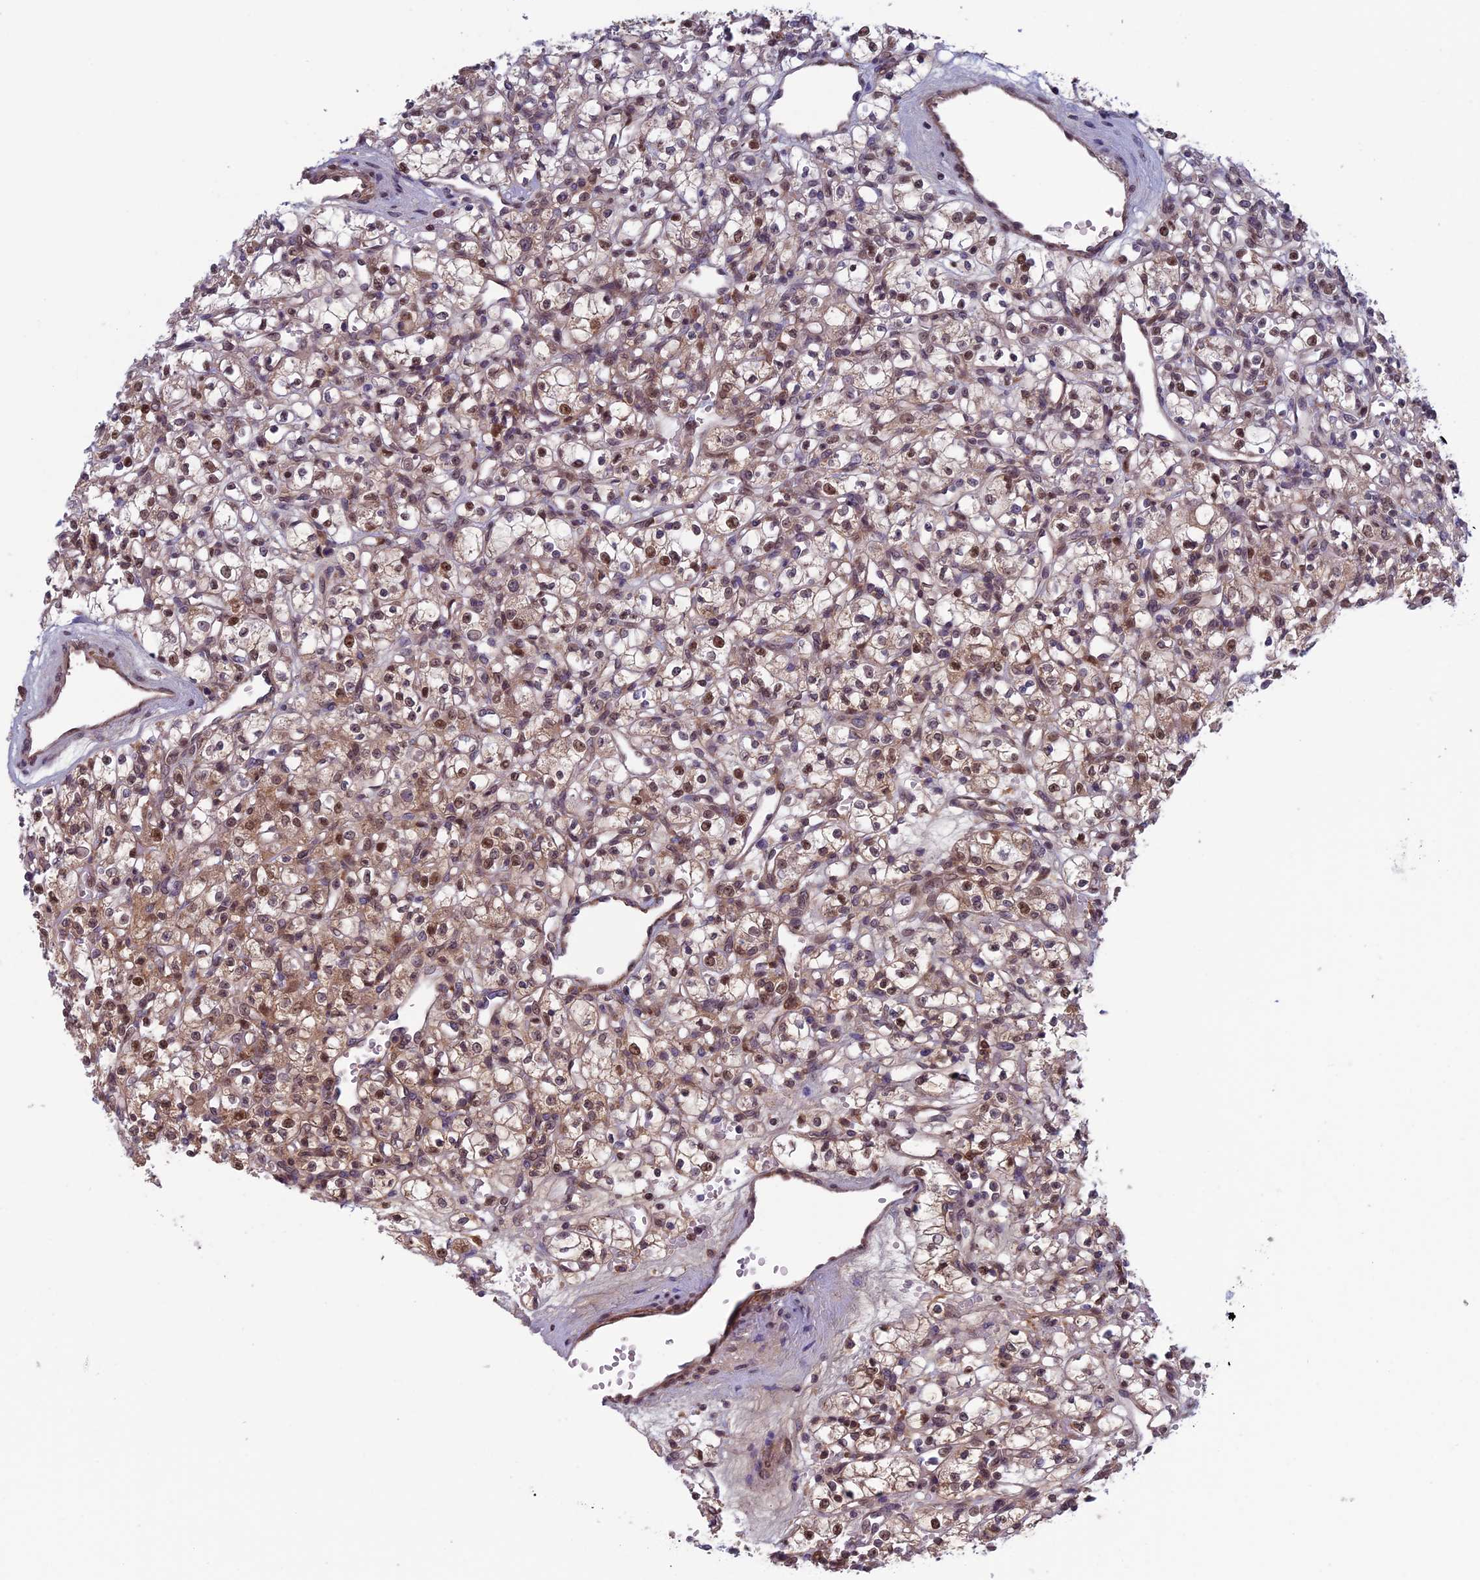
{"staining": {"intensity": "moderate", "quantity": ">75%", "location": "cytoplasmic/membranous,nuclear"}, "tissue": "renal cancer", "cell_type": "Tumor cells", "image_type": "cancer", "snomed": [{"axis": "morphology", "description": "Adenocarcinoma, NOS"}, {"axis": "topography", "description": "Kidney"}], "caption": "Immunohistochemistry (IHC) of human renal adenocarcinoma demonstrates medium levels of moderate cytoplasmic/membranous and nuclear positivity in about >75% of tumor cells.", "gene": "FADS1", "patient": {"sex": "female", "age": 59}}